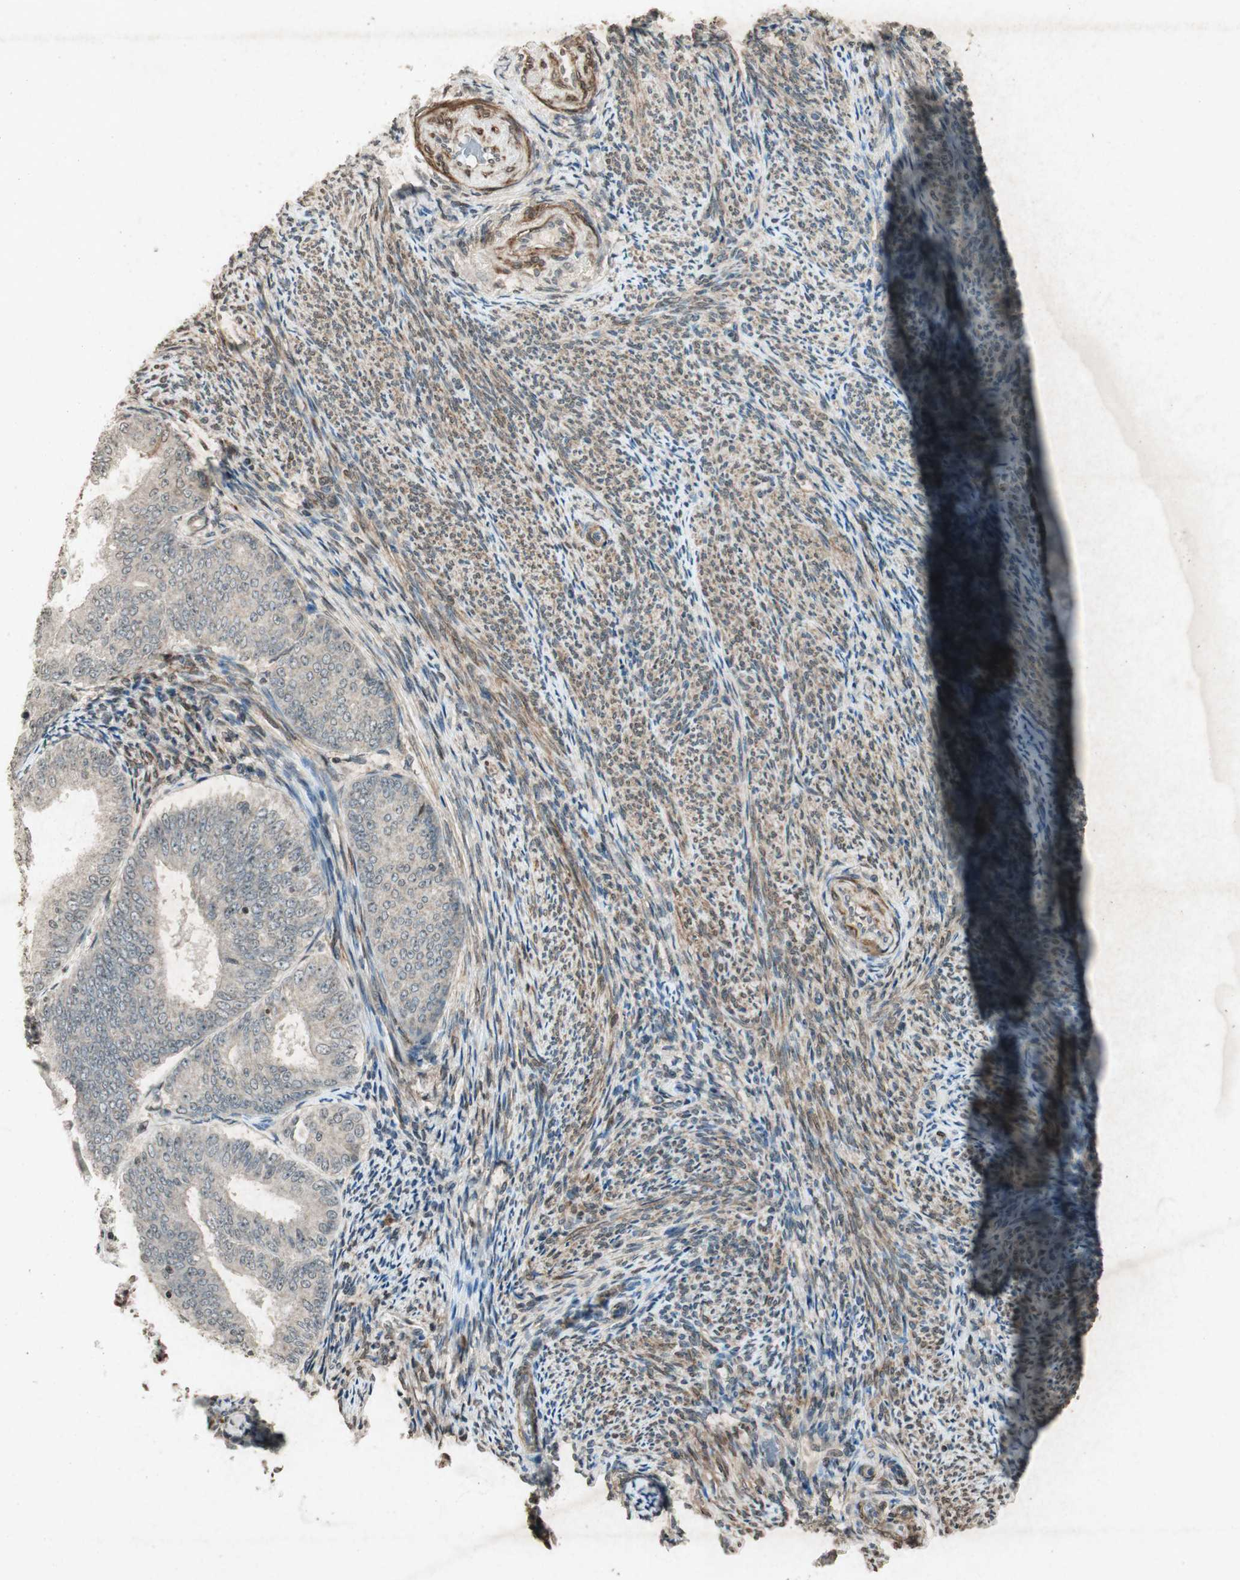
{"staining": {"intensity": "weak", "quantity": ">75%", "location": "cytoplasmic/membranous"}, "tissue": "endometrial cancer", "cell_type": "Tumor cells", "image_type": "cancer", "snomed": [{"axis": "morphology", "description": "Adenocarcinoma, NOS"}, {"axis": "topography", "description": "Endometrium"}], "caption": "This histopathology image reveals immunohistochemistry staining of adenocarcinoma (endometrial), with low weak cytoplasmic/membranous staining in approximately >75% of tumor cells.", "gene": "PRKG1", "patient": {"sex": "female", "age": 63}}